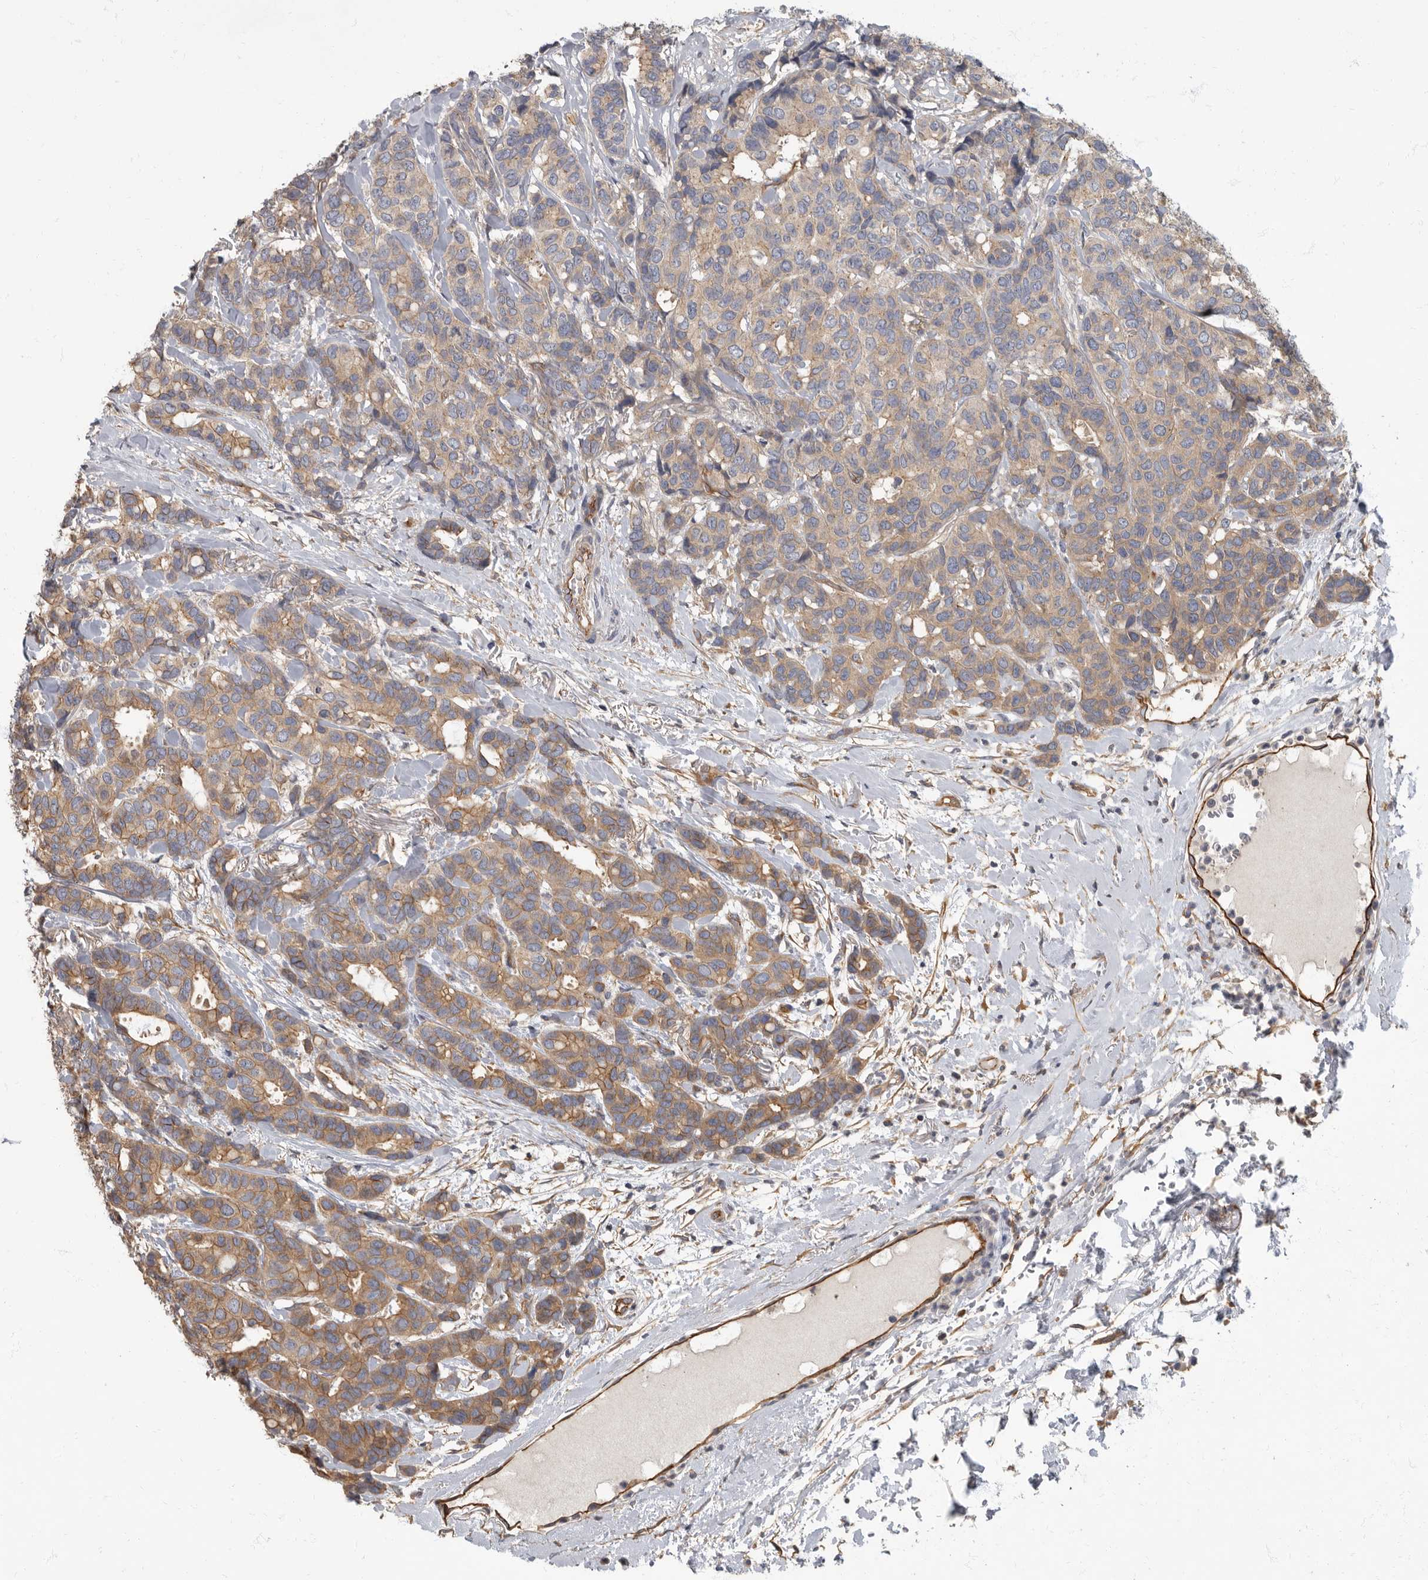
{"staining": {"intensity": "moderate", "quantity": "25%-75%", "location": "cytoplasmic/membranous"}, "tissue": "breast cancer", "cell_type": "Tumor cells", "image_type": "cancer", "snomed": [{"axis": "morphology", "description": "Duct carcinoma"}, {"axis": "topography", "description": "Breast"}], "caption": "Human intraductal carcinoma (breast) stained with a protein marker demonstrates moderate staining in tumor cells.", "gene": "PDK1", "patient": {"sex": "female", "age": 87}}